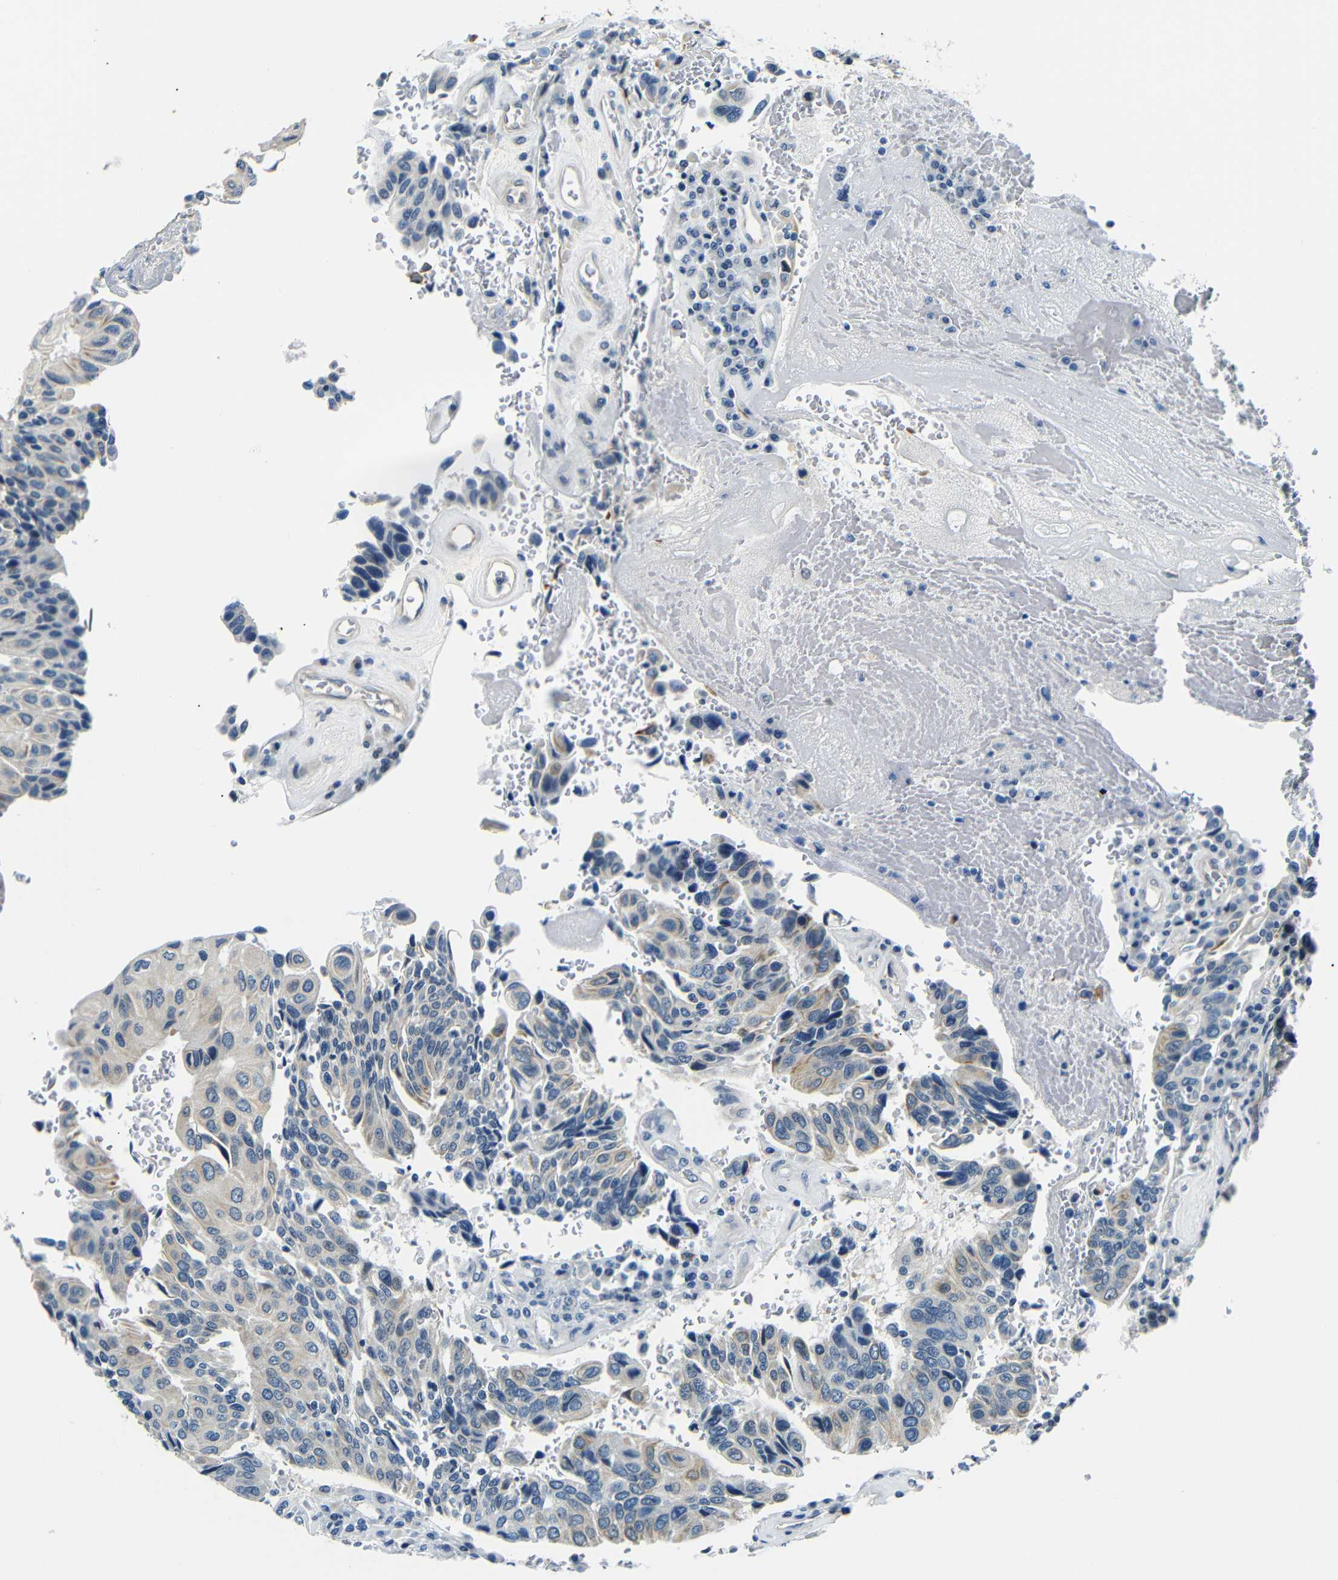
{"staining": {"intensity": "weak", "quantity": "<25%", "location": "cytoplasmic/membranous"}, "tissue": "urothelial cancer", "cell_type": "Tumor cells", "image_type": "cancer", "snomed": [{"axis": "morphology", "description": "Urothelial carcinoma, High grade"}, {"axis": "topography", "description": "Urinary bladder"}], "caption": "The photomicrograph shows no staining of tumor cells in urothelial cancer.", "gene": "TAFA1", "patient": {"sex": "male", "age": 66}}